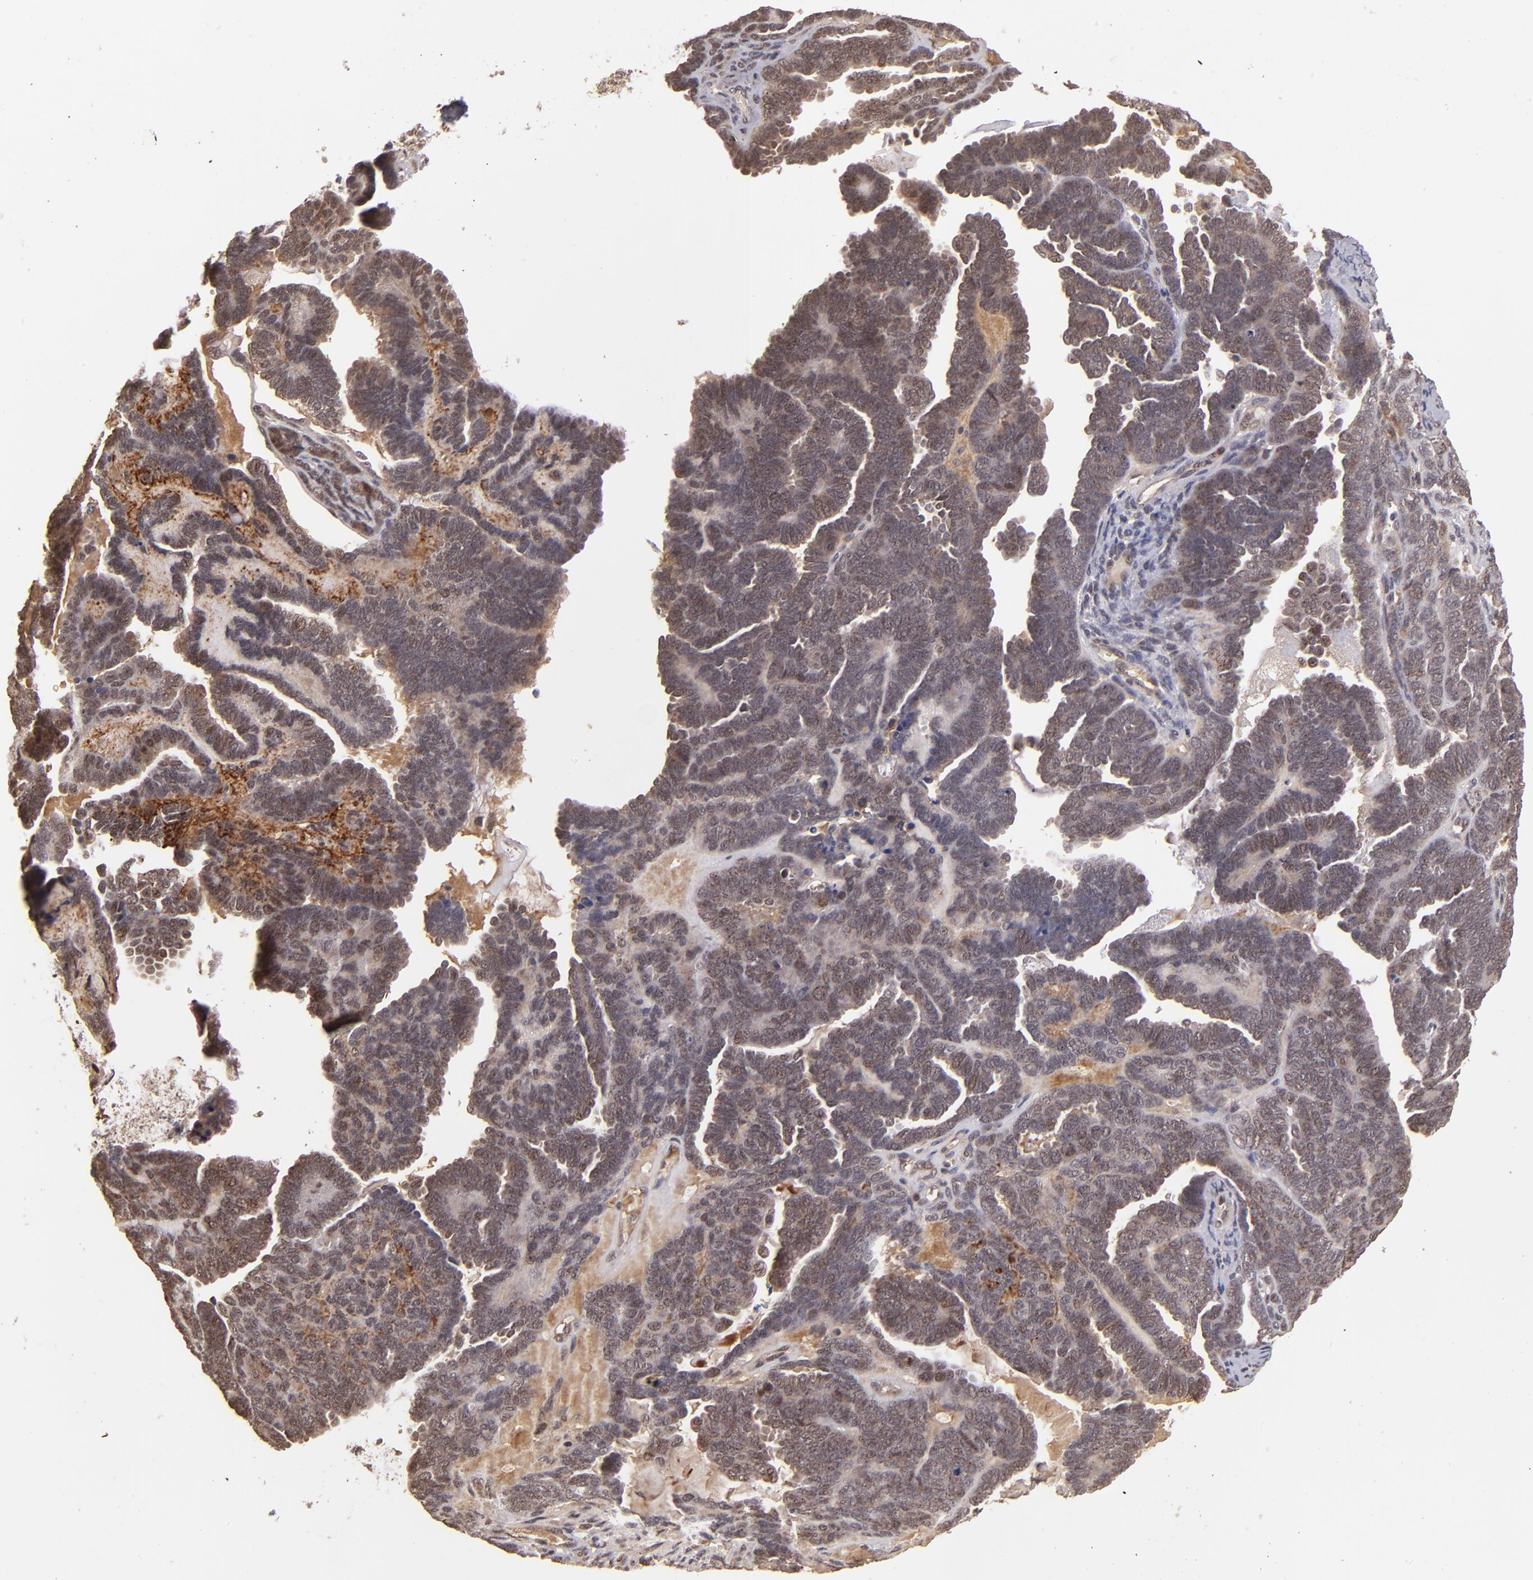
{"staining": {"intensity": "moderate", "quantity": "25%-75%", "location": "nuclear"}, "tissue": "endometrial cancer", "cell_type": "Tumor cells", "image_type": "cancer", "snomed": [{"axis": "morphology", "description": "Neoplasm, malignant, NOS"}, {"axis": "topography", "description": "Endometrium"}], "caption": "About 25%-75% of tumor cells in human endometrial cancer exhibit moderate nuclear protein expression as visualized by brown immunohistochemical staining.", "gene": "ABHD12B", "patient": {"sex": "female", "age": 74}}